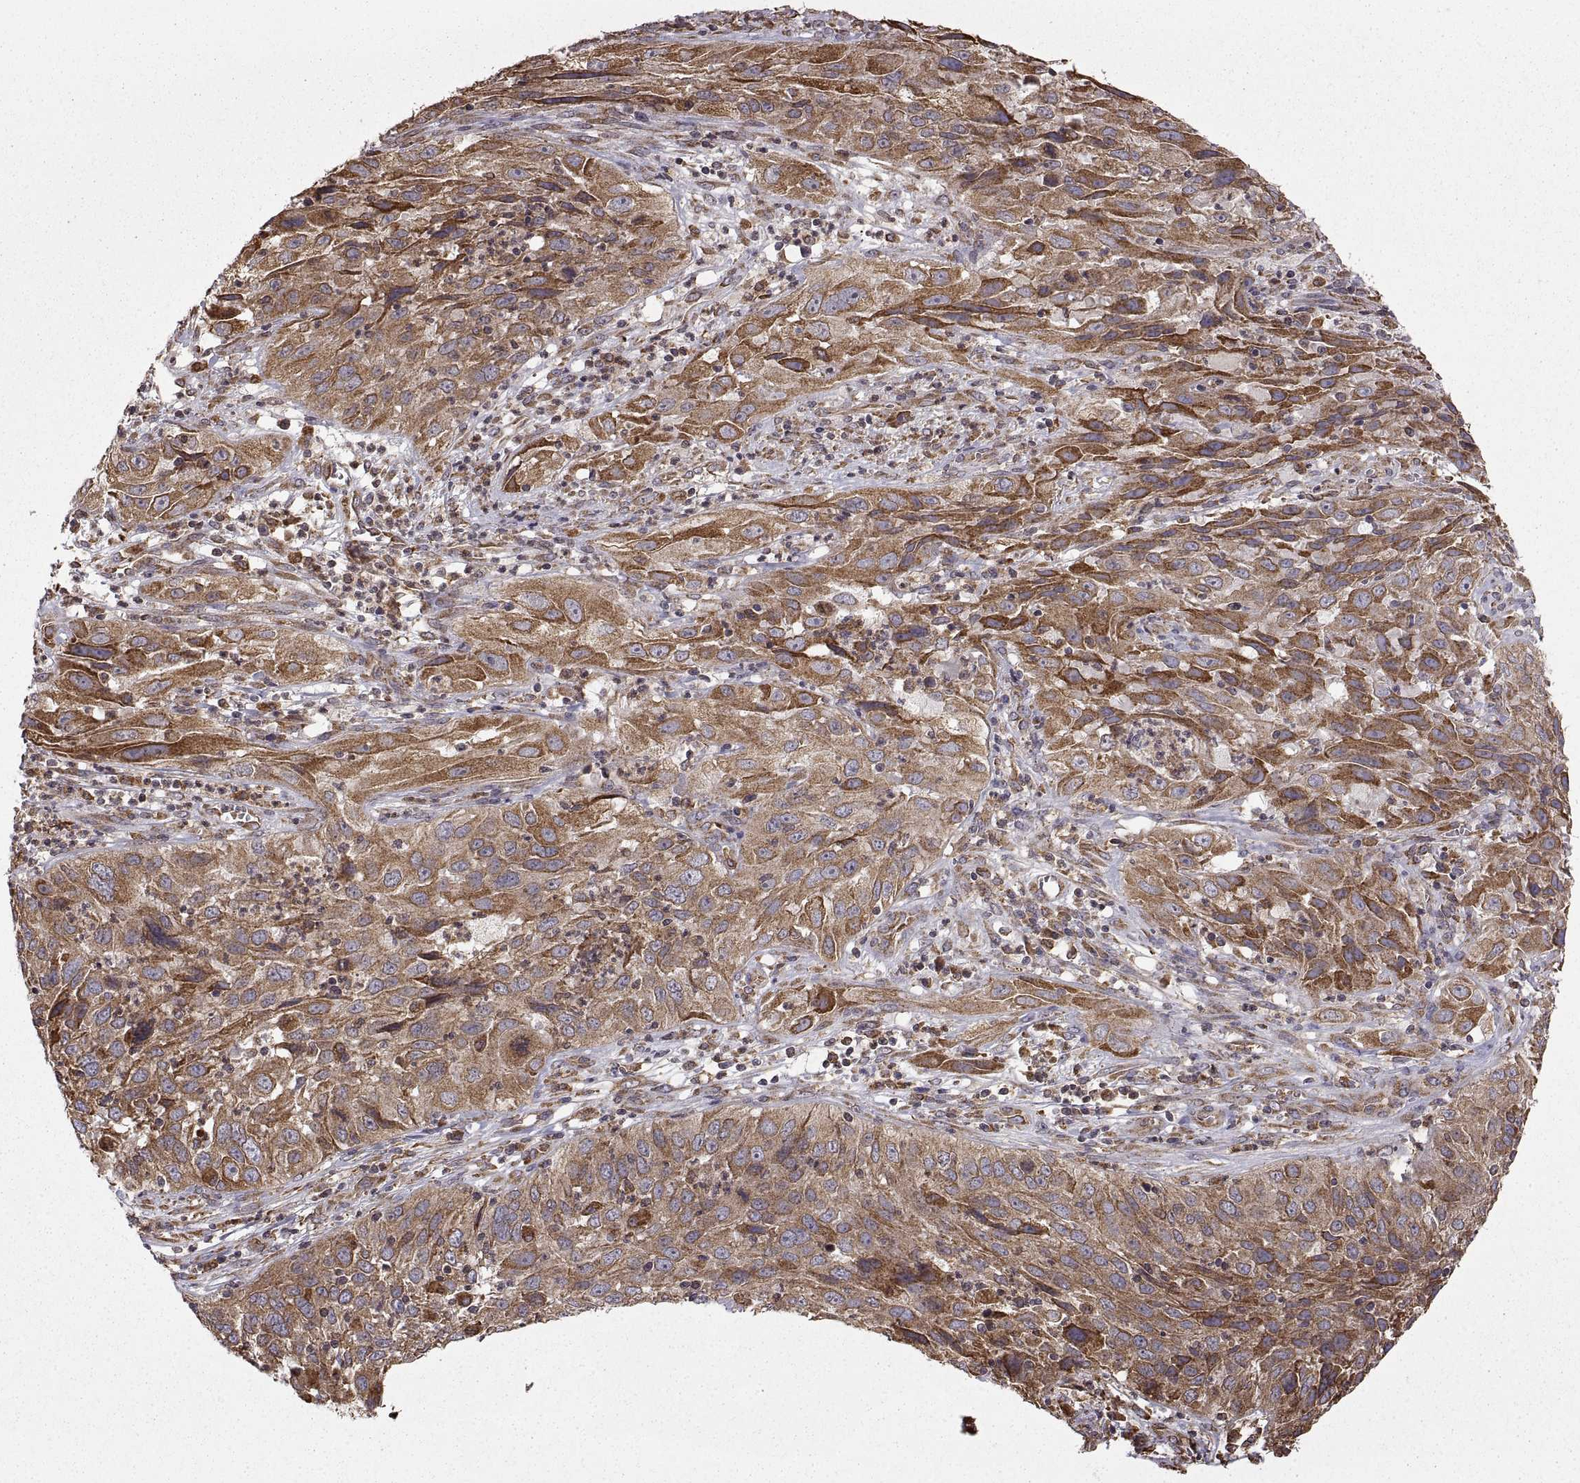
{"staining": {"intensity": "strong", "quantity": "<25%", "location": "cytoplasmic/membranous"}, "tissue": "cervical cancer", "cell_type": "Tumor cells", "image_type": "cancer", "snomed": [{"axis": "morphology", "description": "Squamous cell carcinoma, NOS"}, {"axis": "topography", "description": "Cervix"}], "caption": "Immunohistochemical staining of squamous cell carcinoma (cervical) displays medium levels of strong cytoplasmic/membranous positivity in approximately <25% of tumor cells.", "gene": "PDIA3", "patient": {"sex": "female", "age": 32}}